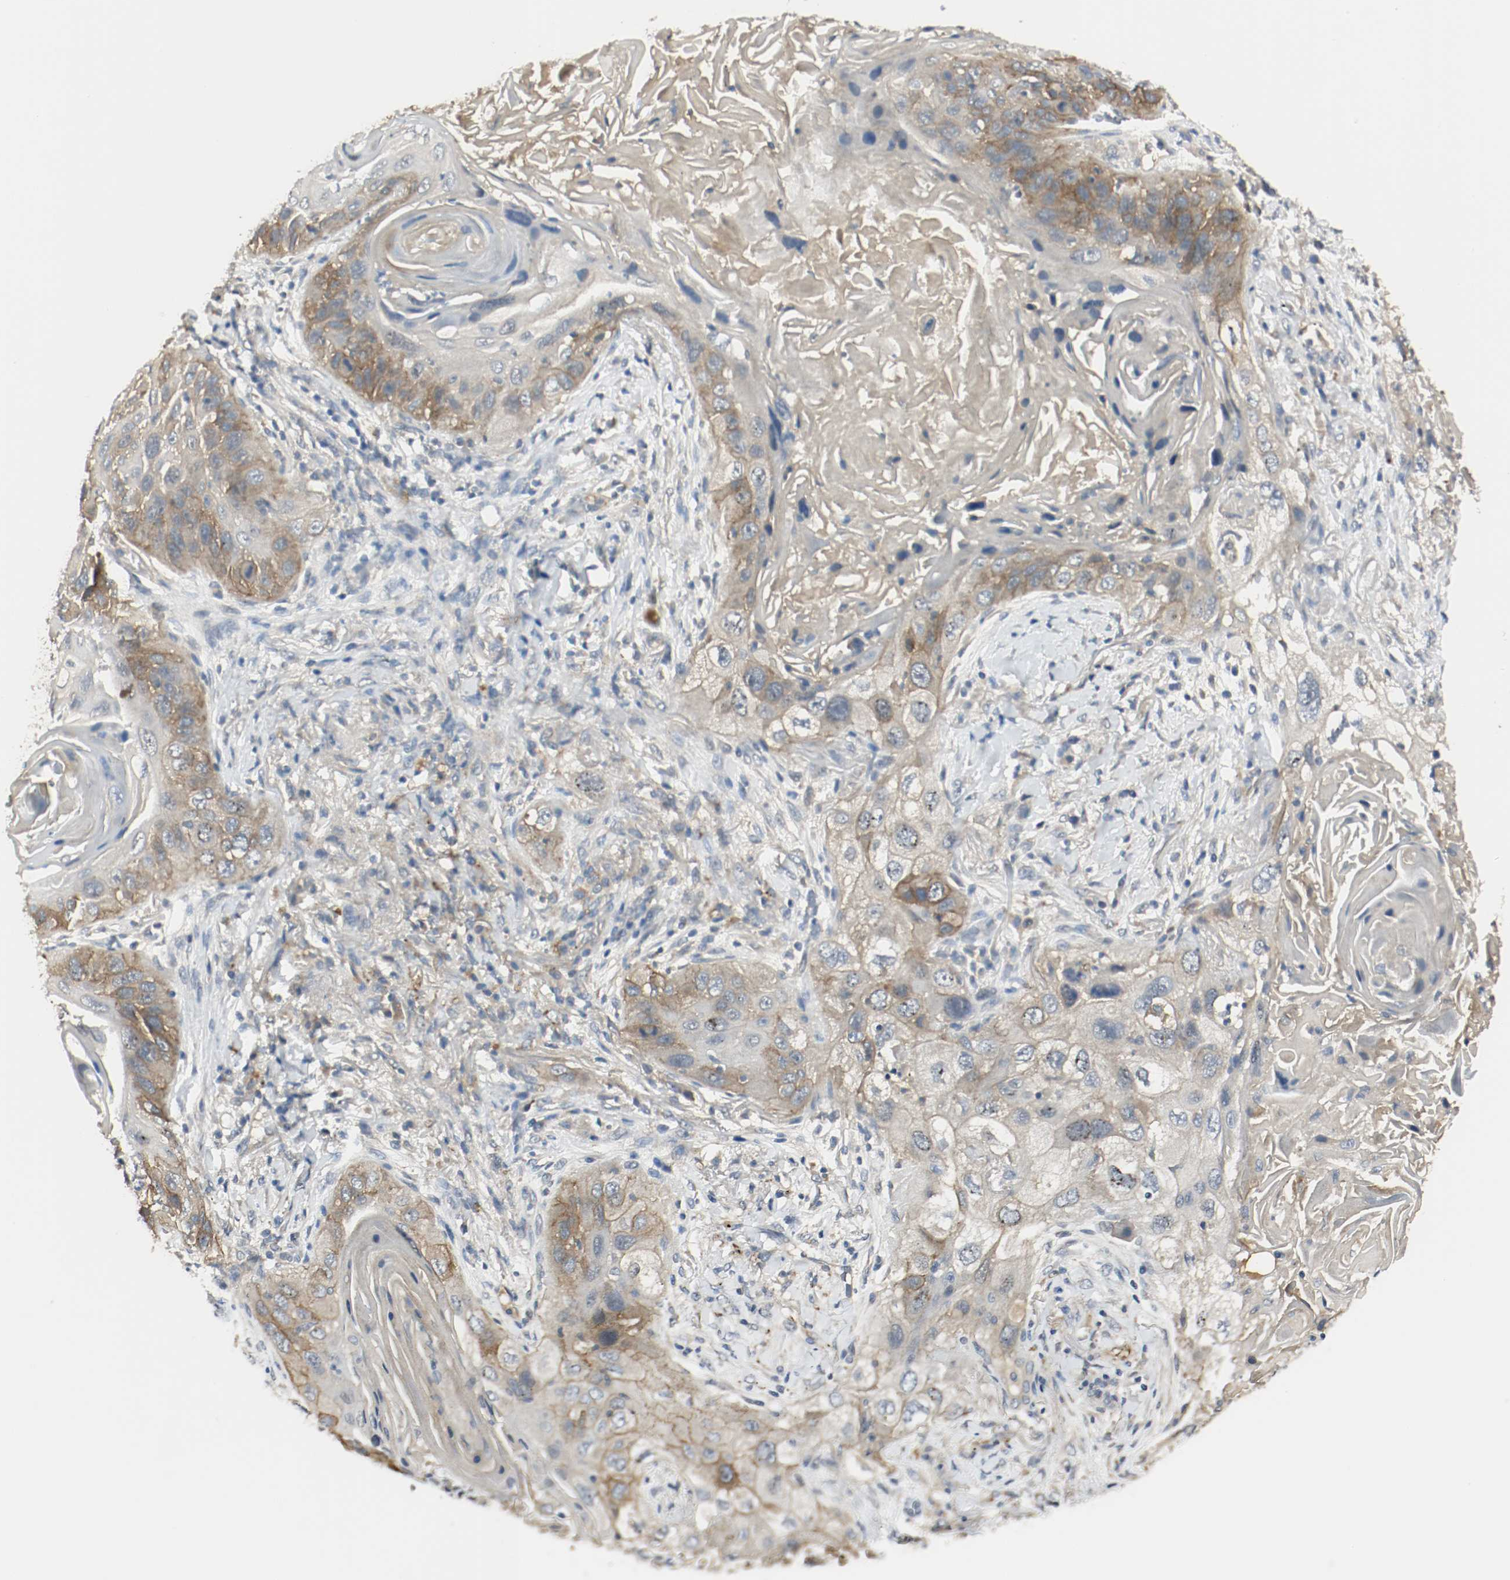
{"staining": {"intensity": "moderate", "quantity": "25%-75%", "location": "cytoplasmic/membranous"}, "tissue": "lung cancer", "cell_type": "Tumor cells", "image_type": "cancer", "snomed": [{"axis": "morphology", "description": "Squamous cell carcinoma, NOS"}, {"axis": "topography", "description": "Lung"}], "caption": "A brown stain highlights moderate cytoplasmic/membranous expression of a protein in human lung cancer (squamous cell carcinoma) tumor cells. Using DAB (3,3'-diaminobenzidine) (brown) and hematoxylin (blue) stains, captured at high magnification using brightfield microscopy.", "gene": "MELTF", "patient": {"sex": "female", "age": 67}}